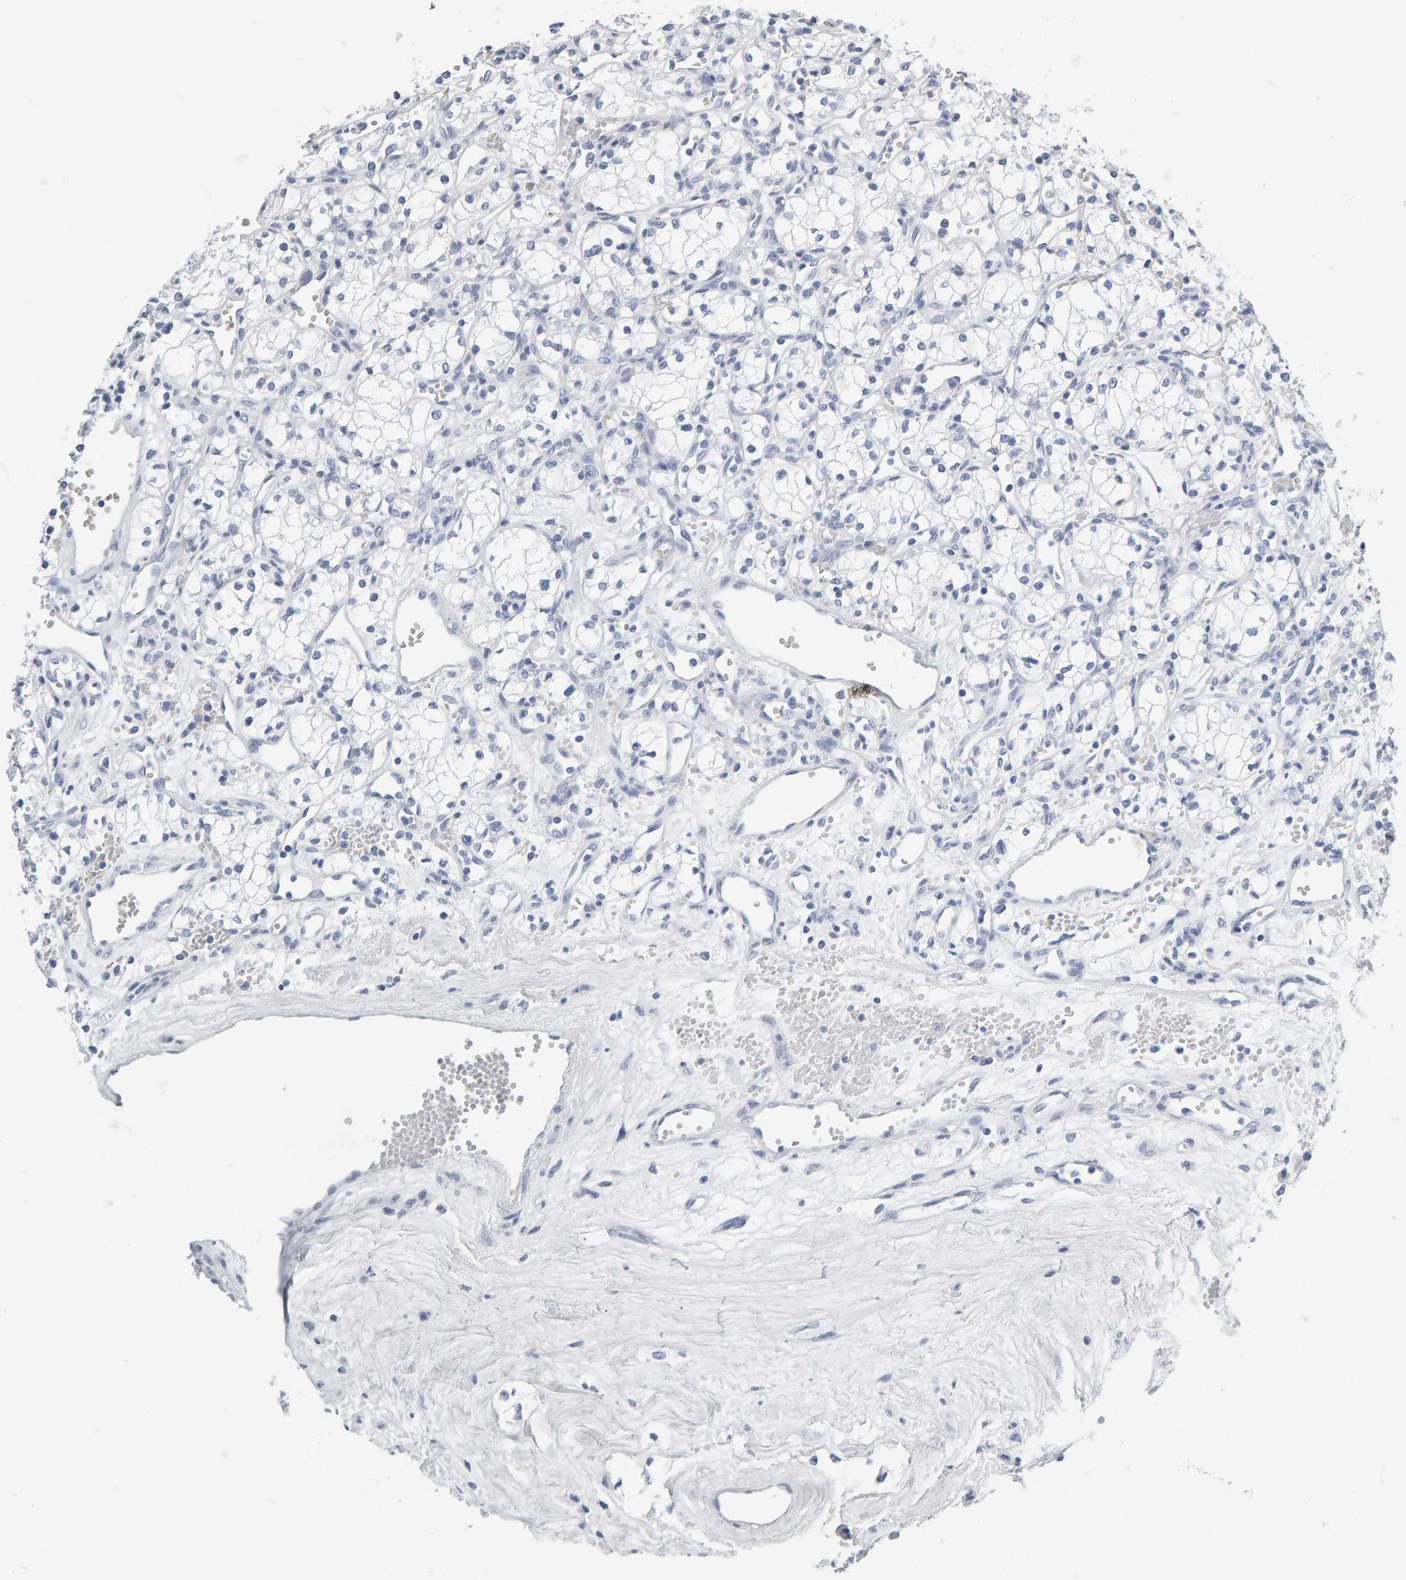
{"staining": {"intensity": "negative", "quantity": "none", "location": "none"}, "tissue": "renal cancer", "cell_type": "Tumor cells", "image_type": "cancer", "snomed": [{"axis": "morphology", "description": "Adenocarcinoma, NOS"}, {"axis": "topography", "description": "Kidney"}], "caption": "Human renal cancer stained for a protein using immunohistochemistry reveals no staining in tumor cells.", "gene": "SPACA3", "patient": {"sex": "male", "age": 59}}